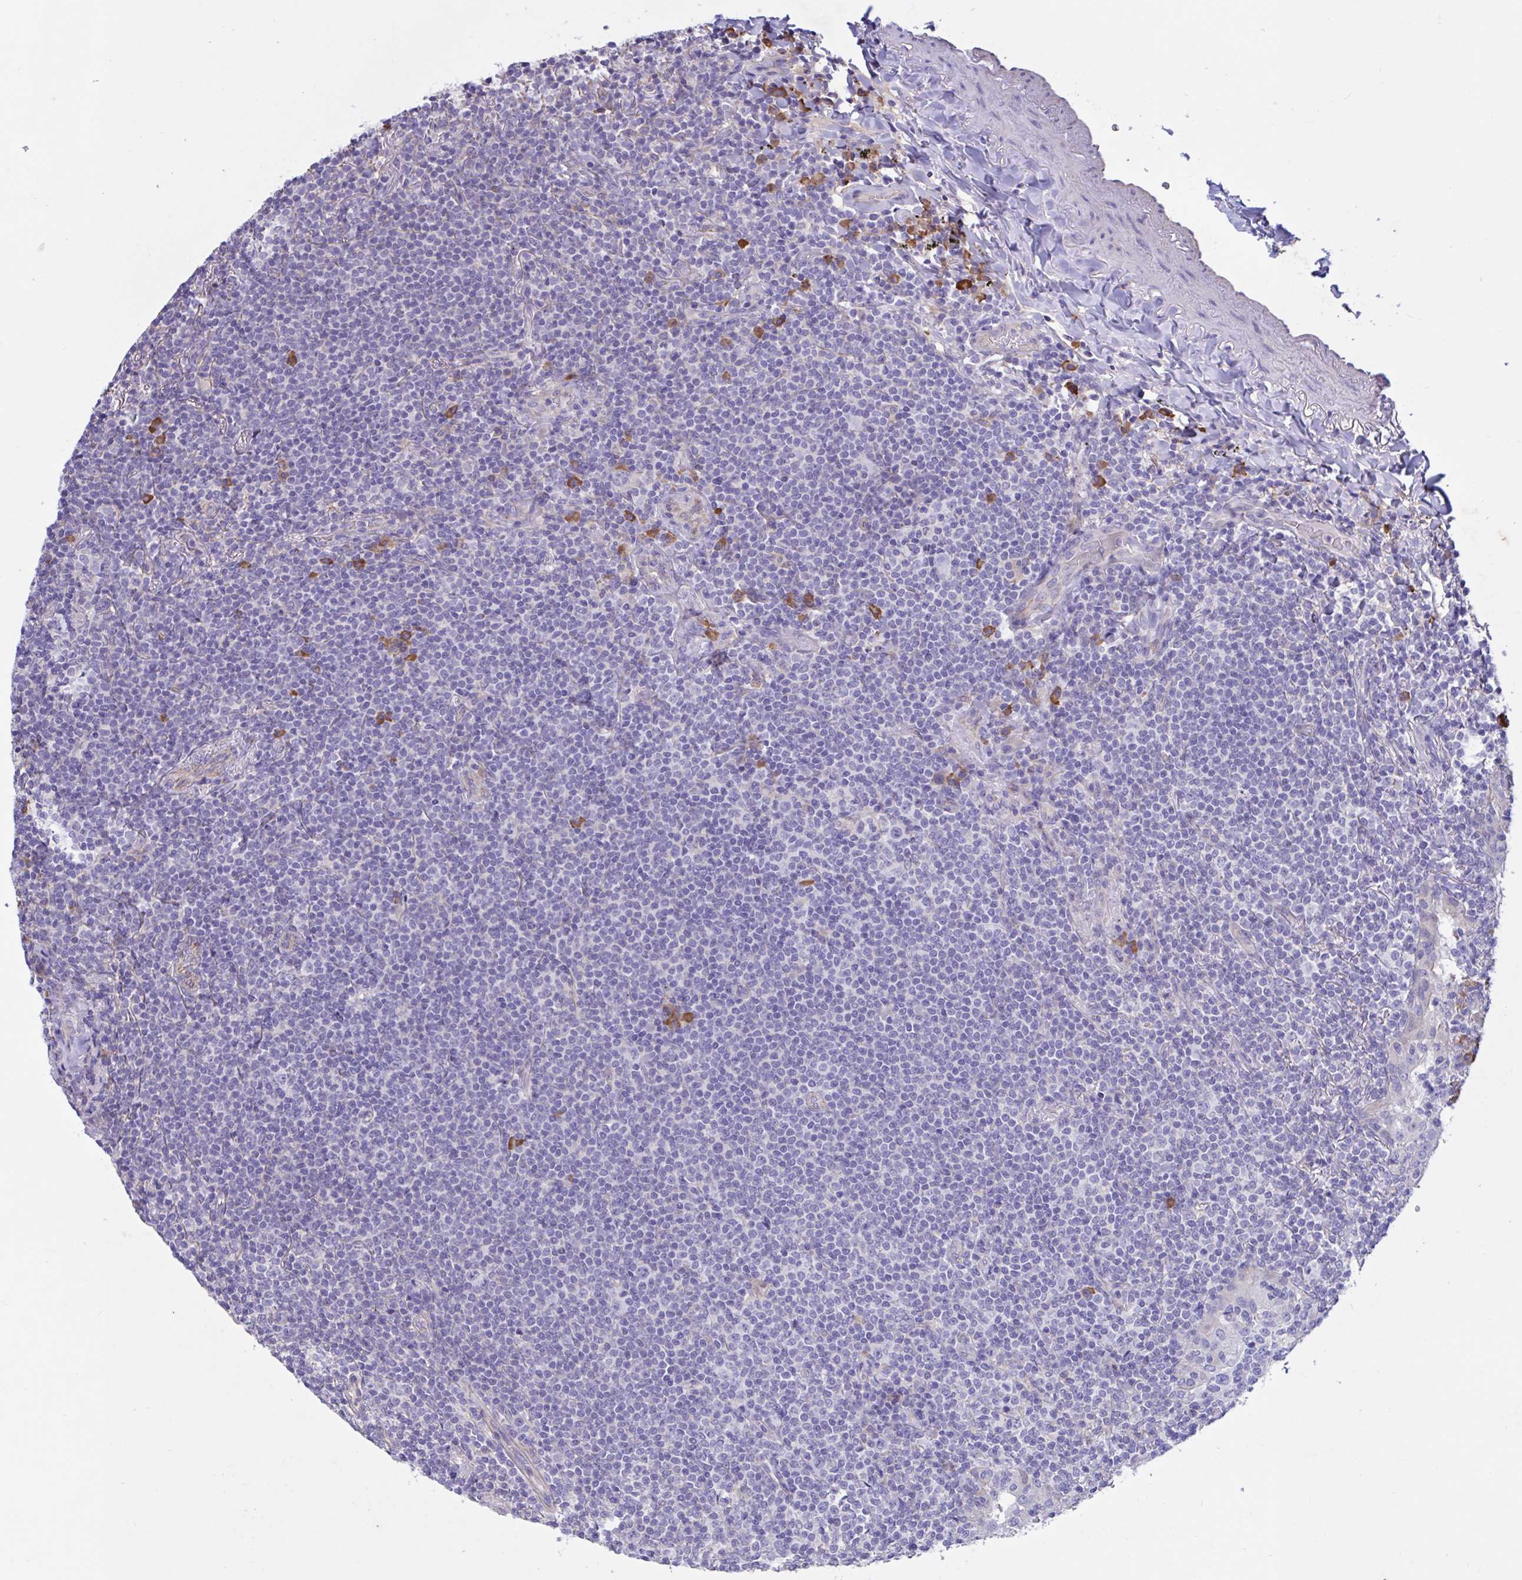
{"staining": {"intensity": "negative", "quantity": "none", "location": "none"}, "tissue": "lymphoma", "cell_type": "Tumor cells", "image_type": "cancer", "snomed": [{"axis": "morphology", "description": "Malignant lymphoma, non-Hodgkin's type, Low grade"}, {"axis": "topography", "description": "Lung"}], "caption": "There is no significant expression in tumor cells of low-grade malignant lymphoma, non-Hodgkin's type.", "gene": "SLC66A1", "patient": {"sex": "female", "age": 71}}